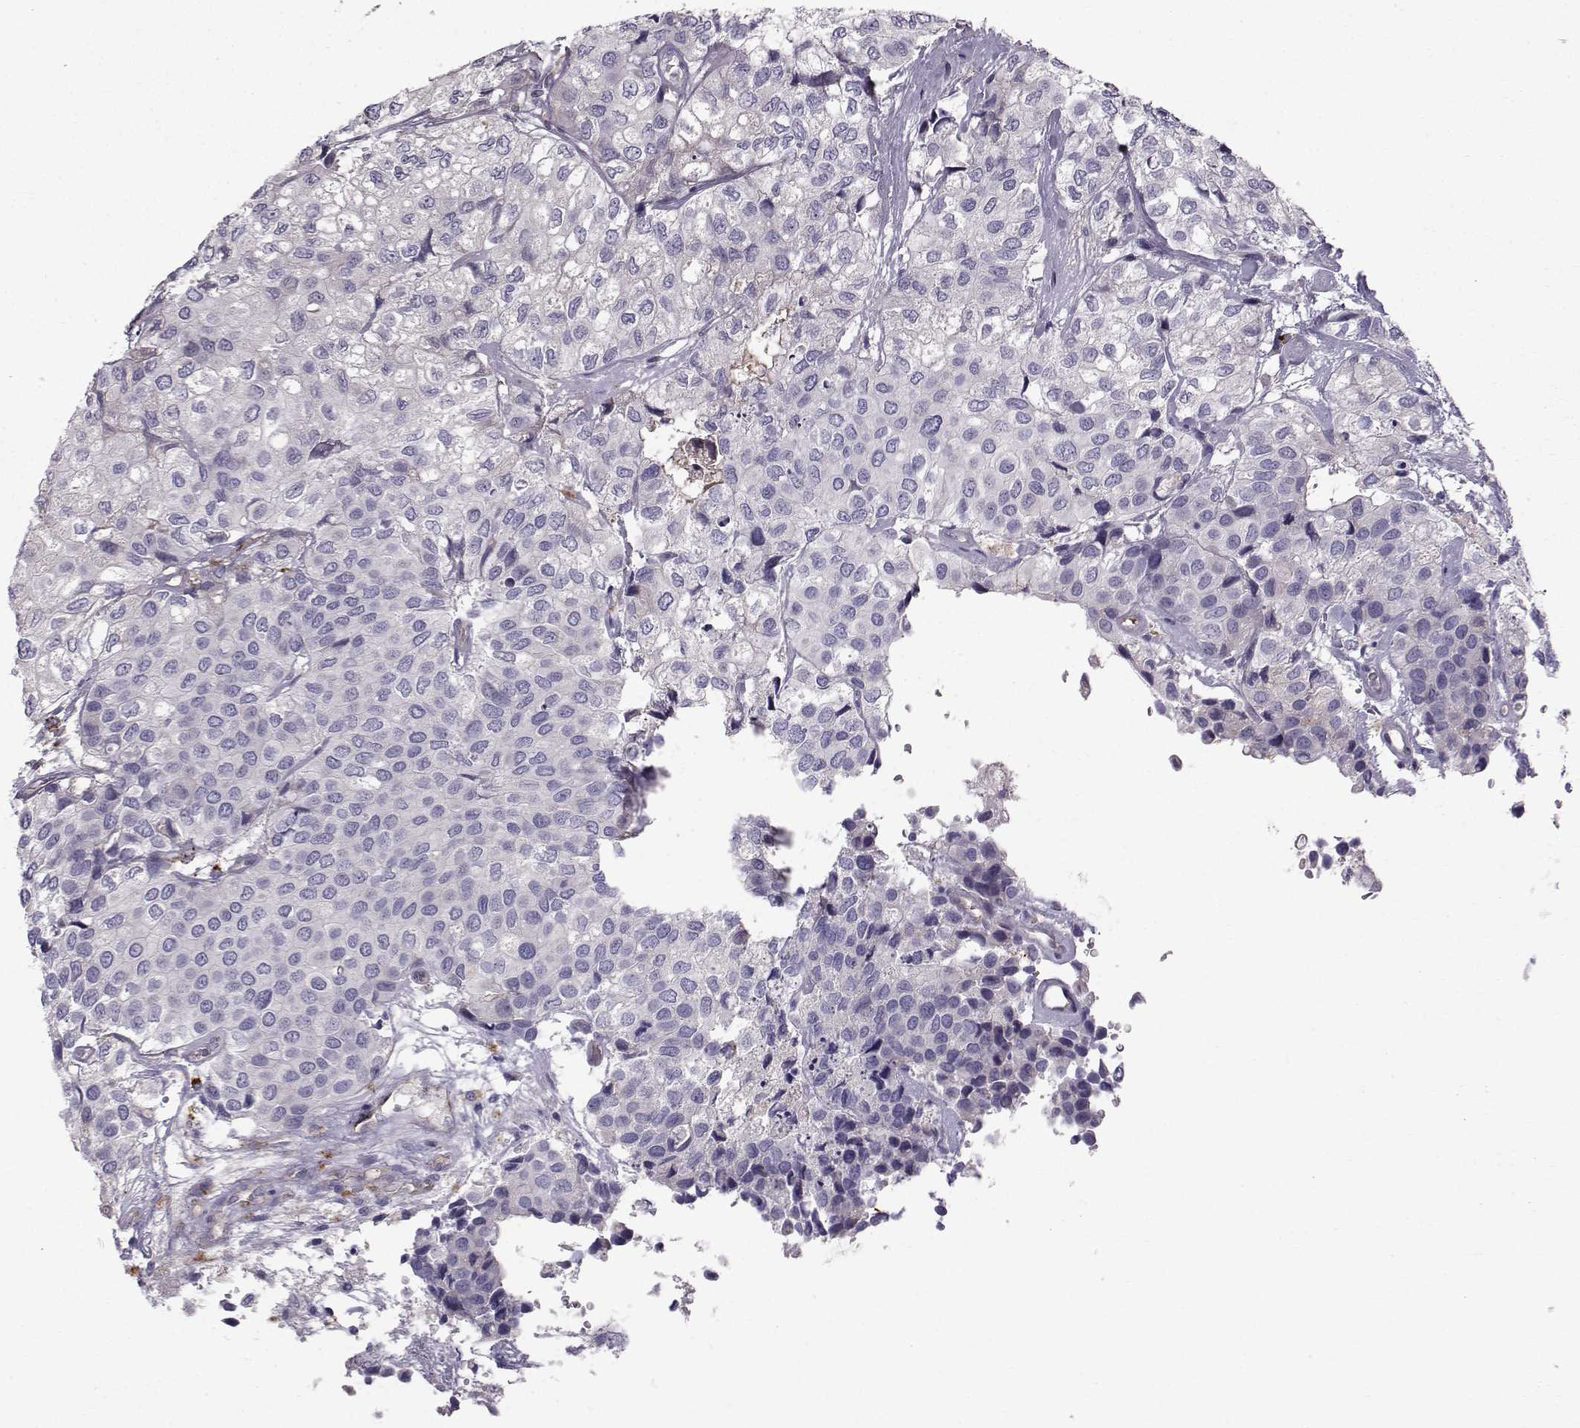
{"staining": {"intensity": "negative", "quantity": "none", "location": "none"}, "tissue": "urothelial cancer", "cell_type": "Tumor cells", "image_type": "cancer", "snomed": [{"axis": "morphology", "description": "Urothelial carcinoma, High grade"}, {"axis": "topography", "description": "Urinary bladder"}], "caption": "Urothelial cancer stained for a protein using IHC reveals no positivity tumor cells.", "gene": "CALCR", "patient": {"sex": "male", "age": 73}}